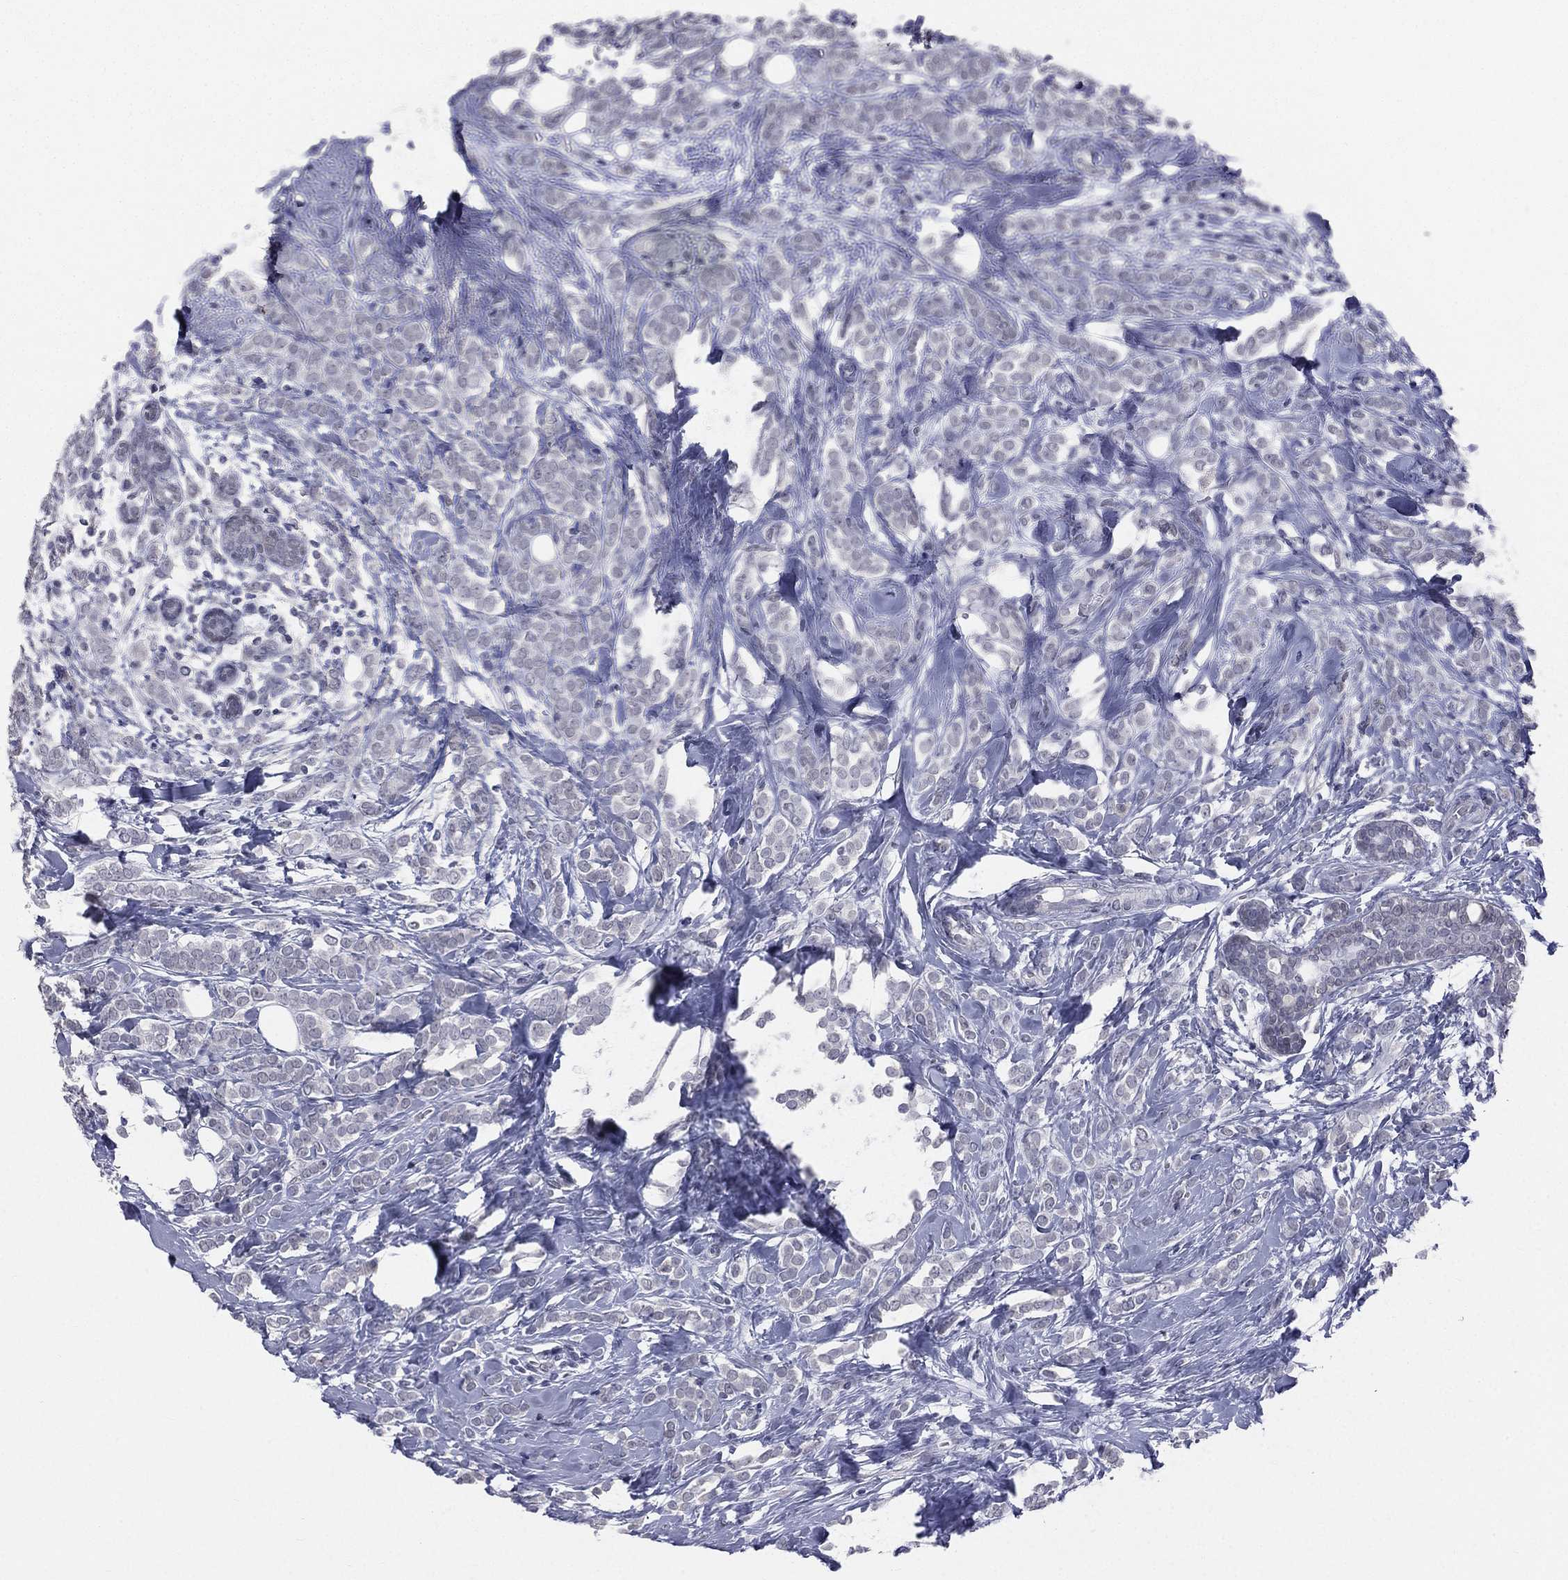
{"staining": {"intensity": "negative", "quantity": "none", "location": "none"}, "tissue": "breast cancer", "cell_type": "Tumor cells", "image_type": "cancer", "snomed": [{"axis": "morphology", "description": "Lobular carcinoma"}, {"axis": "topography", "description": "Breast"}], "caption": "An immunohistochemistry image of breast cancer is shown. There is no staining in tumor cells of breast cancer. (DAB IHC visualized using brightfield microscopy, high magnification).", "gene": "DMKN", "patient": {"sex": "female", "age": 49}}